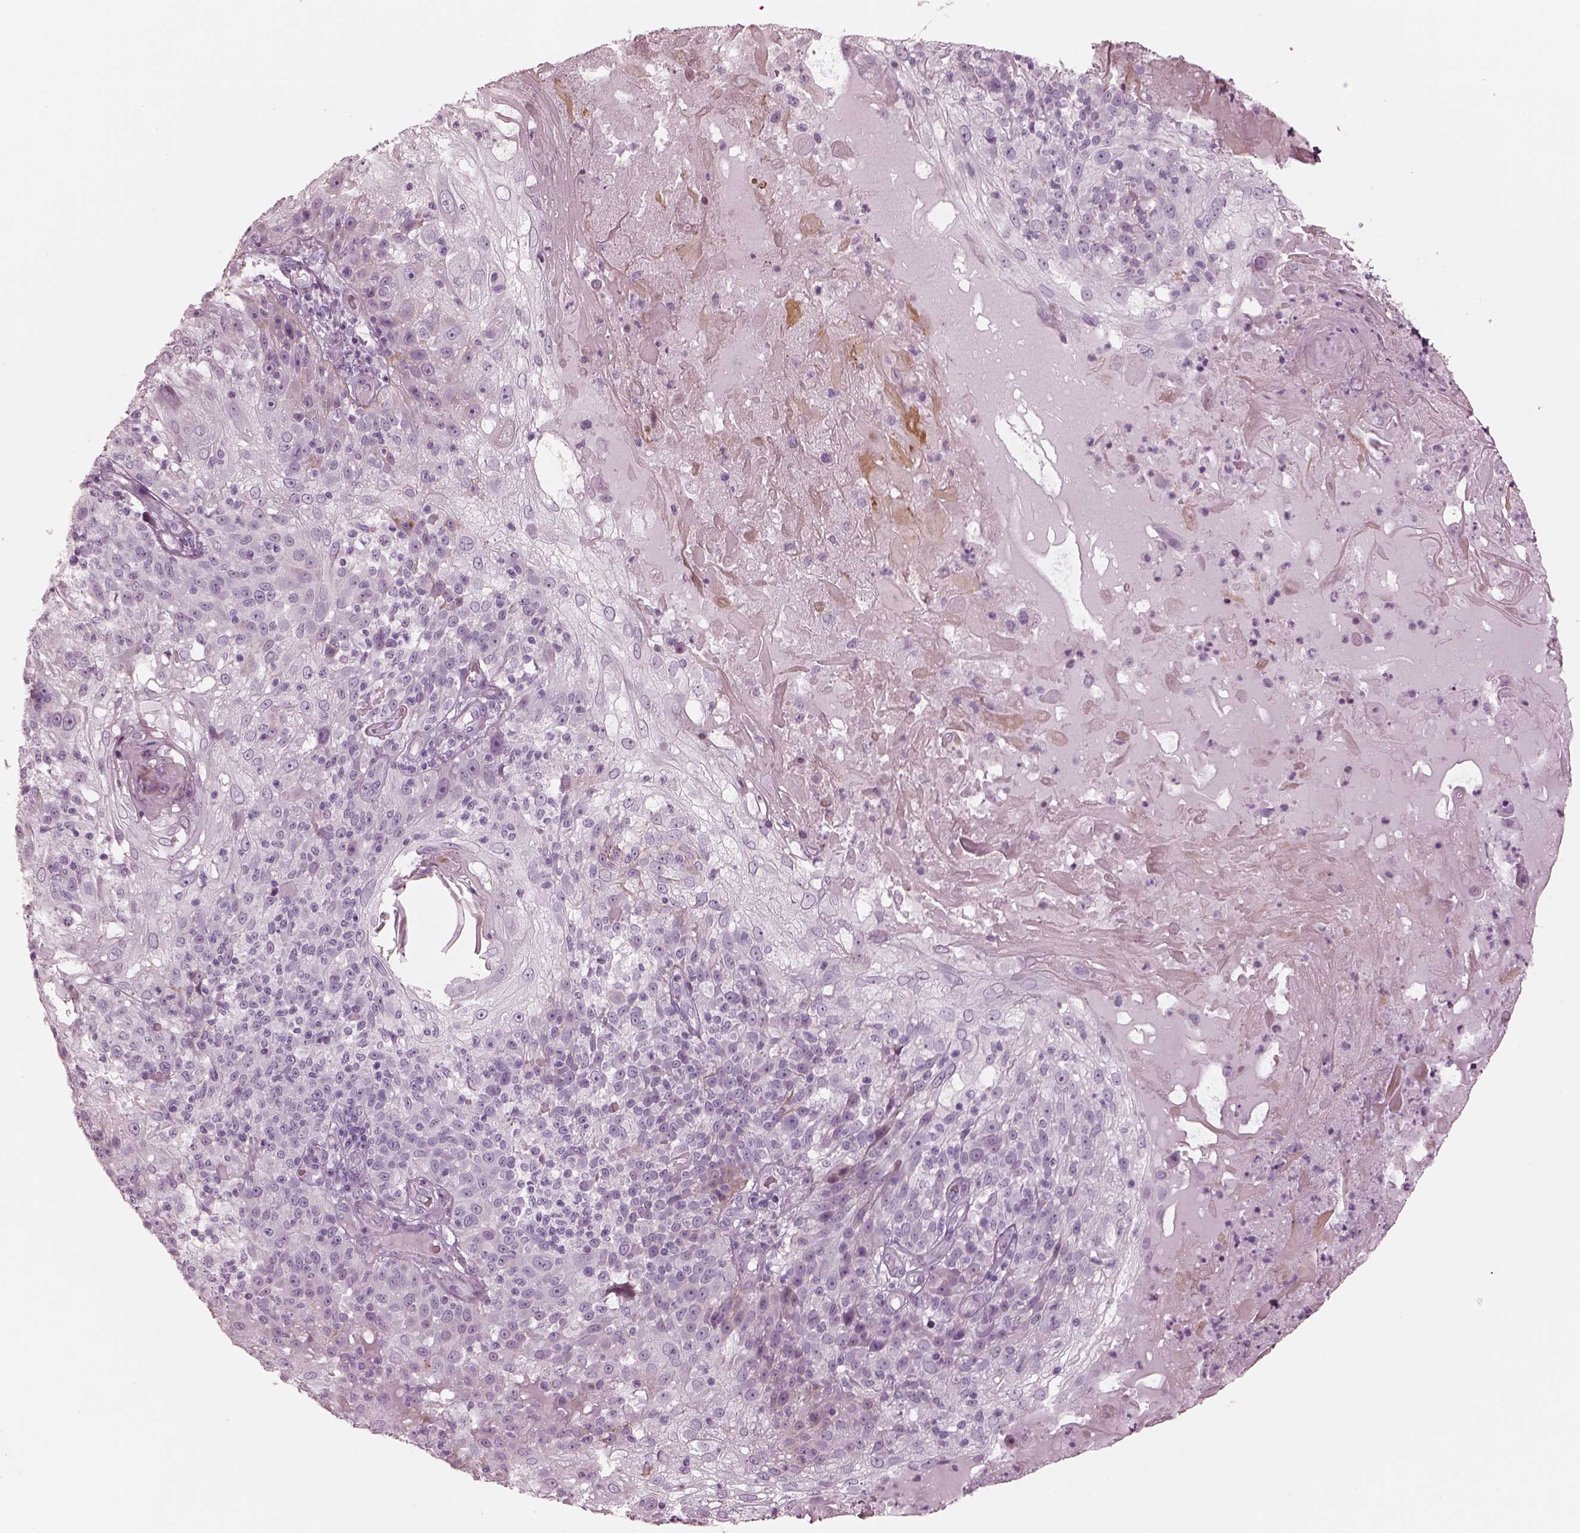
{"staining": {"intensity": "negative", "quantity": "none", "location": "none"}, "tissue": "skin cancer", "cell_type": "Tumor cells", "image_type": "cancer", "snomed": [{"axis": "morphology", "description": "Normal tissue, NOS"}, {"axis": "morphology", "description": "Squamous cell carcinoma, NOS"}, {"axis": "topography", "description": "Skin"}], "caption": "Tumor cells are negative for brown protein staining in skin cancer (squamous cell carcinoma).", "gene": "OPN4", "patient": {"sex": "female", "age": 83}}